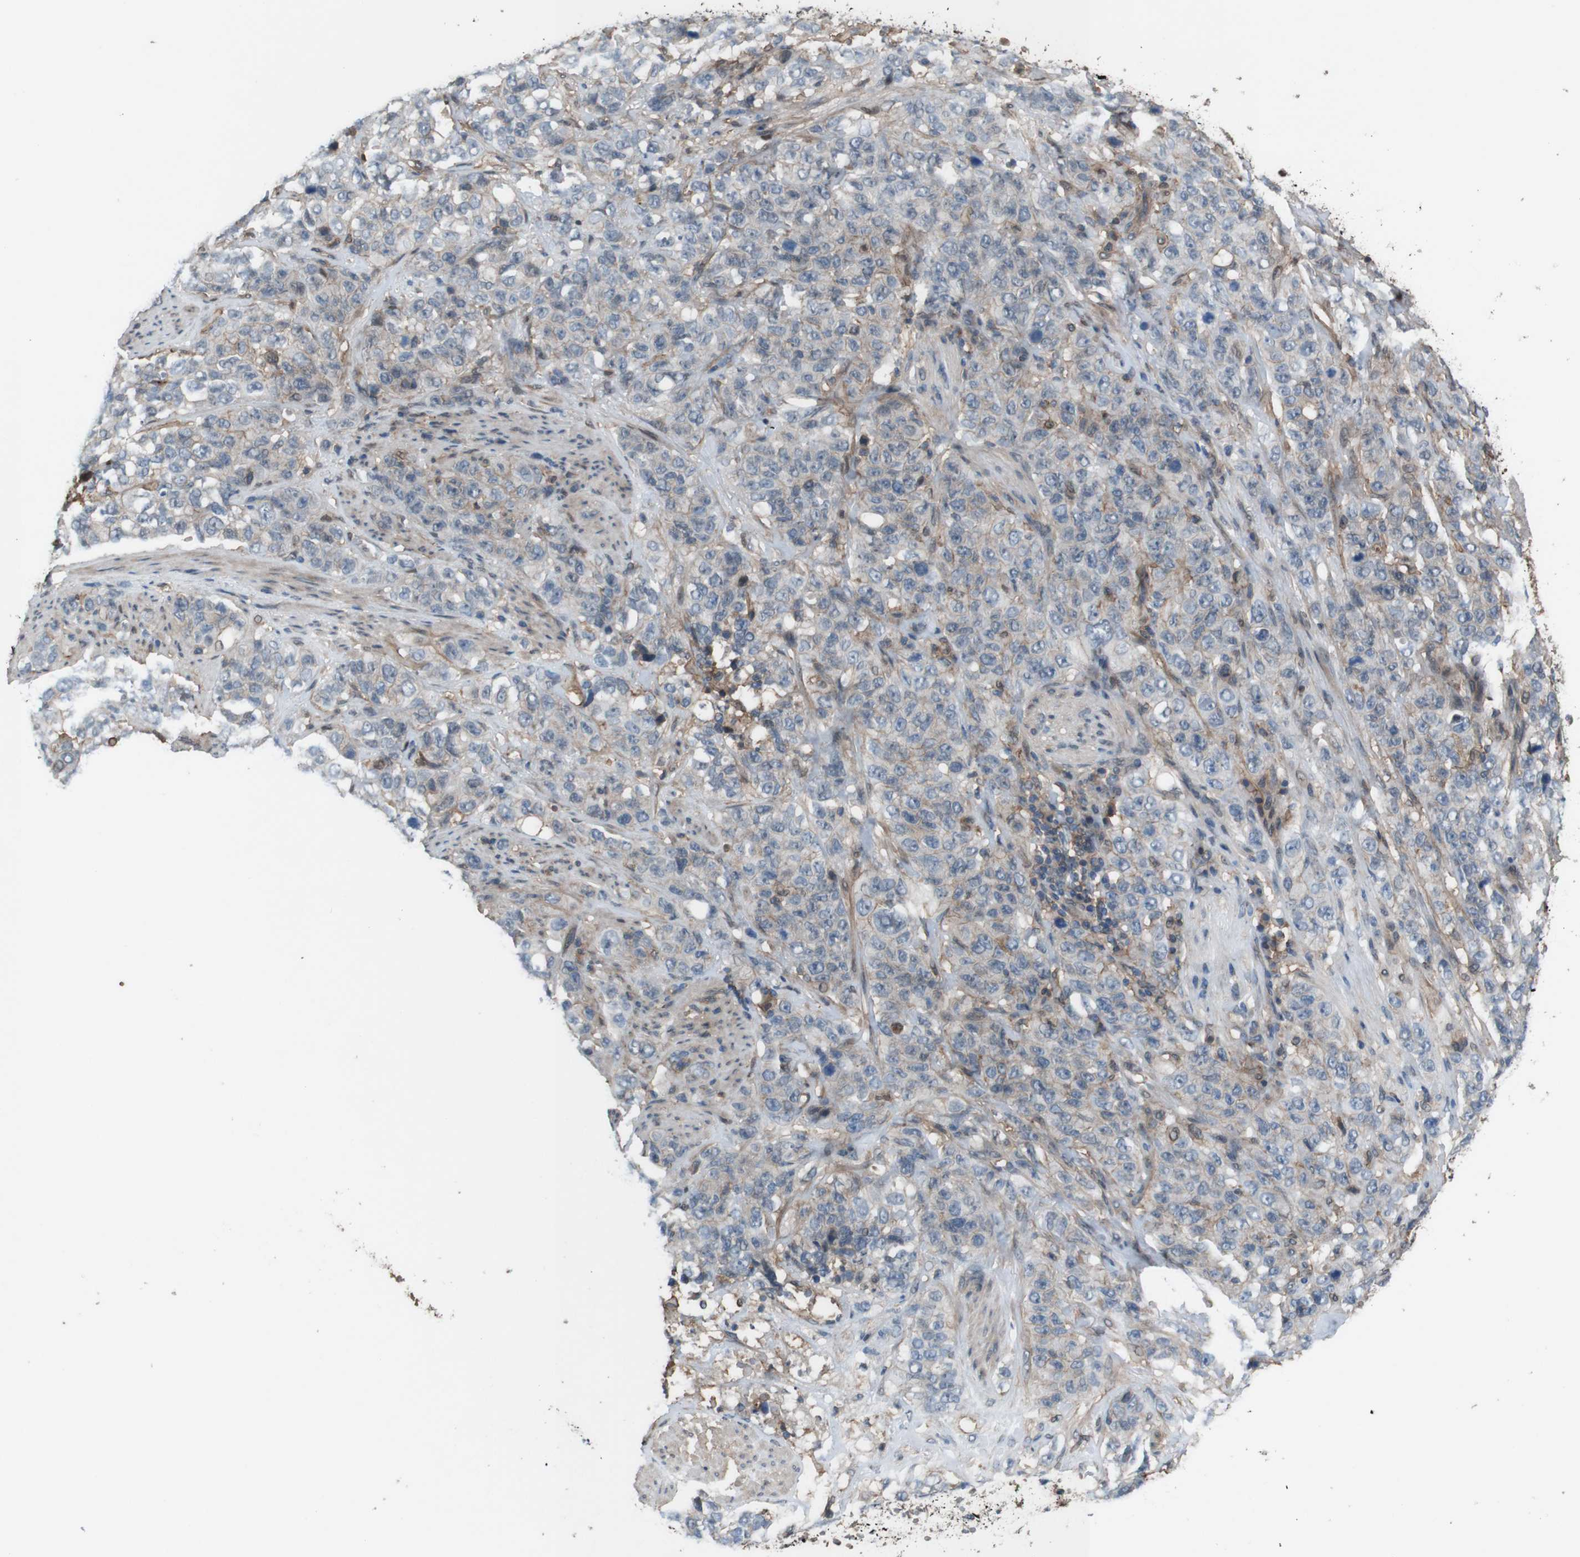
{"staining": {"intensity": "weak", "quantity": "<25%", "location": "cytoplasmic/membranous"}, "tissue": "stomach cancer", "cell_type": "Tumor cells", "image_type": "cancer", "snomed": [{"axis": "morphology", "description": "Adenocarcinoma, NOS"}, {"axis": "topography", "description": "Stomach"}], "caption": "Protein analysis of stomach adenocarcinoma exhibits no significant expression in tumor cells.", "gene": "ATP2B1", "patient": {"sex": "male", "age": 48}}